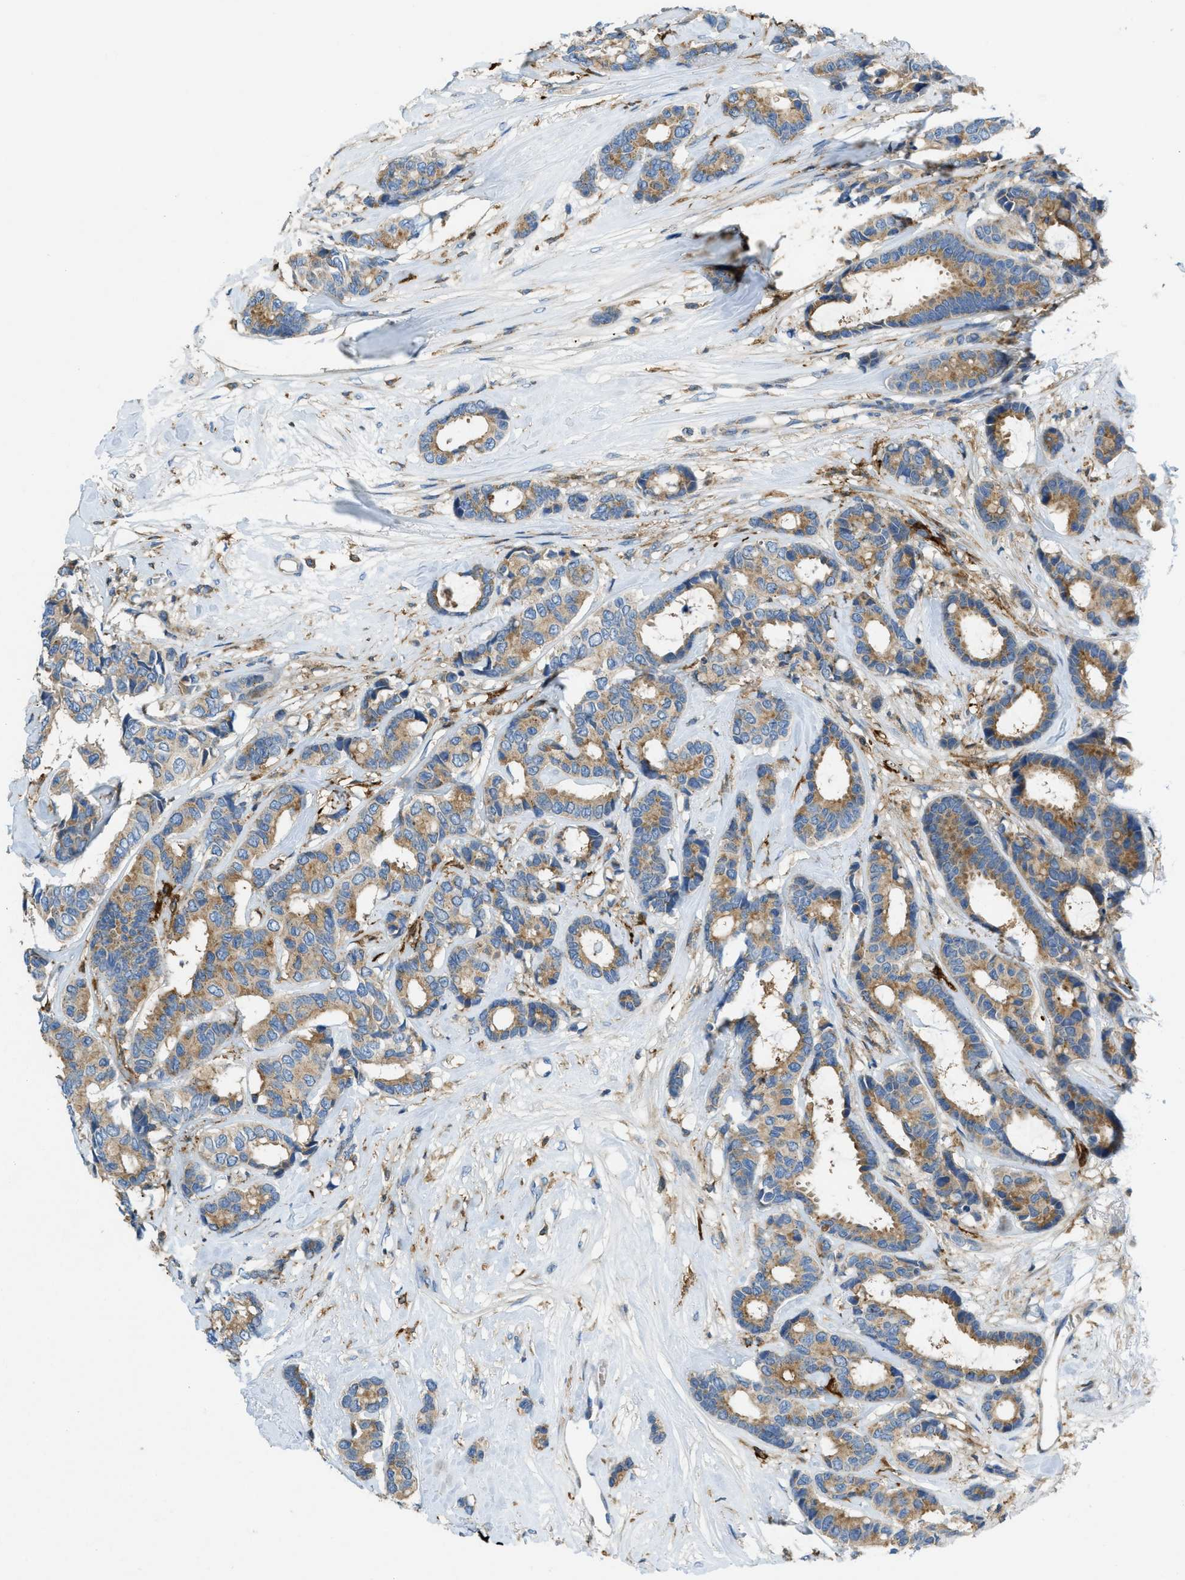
{"staining": {"intensity": "moderate", "quantity": ">75%", "location": "cytoplasmic/membranous"}, "tissue": "breast cancer", "cell_type": "Tumor cells", "image_type": "cancer", "snomed": [{"axis": "morphology", "description": "Duct carcinoma"}, {"axis": "topography", "description": "Breast"}], "caption": "Immunohistochemistry photomicrograph of human breast cancer (infiltrating ductal carcinoma) stained for a protein (brown), which shows medium levels of moderate cytoplasmic/membranous expression in approximately >75% of tumor cells.", "gene": "RFFL", "patient": {"sex": "female", "age": 87}}